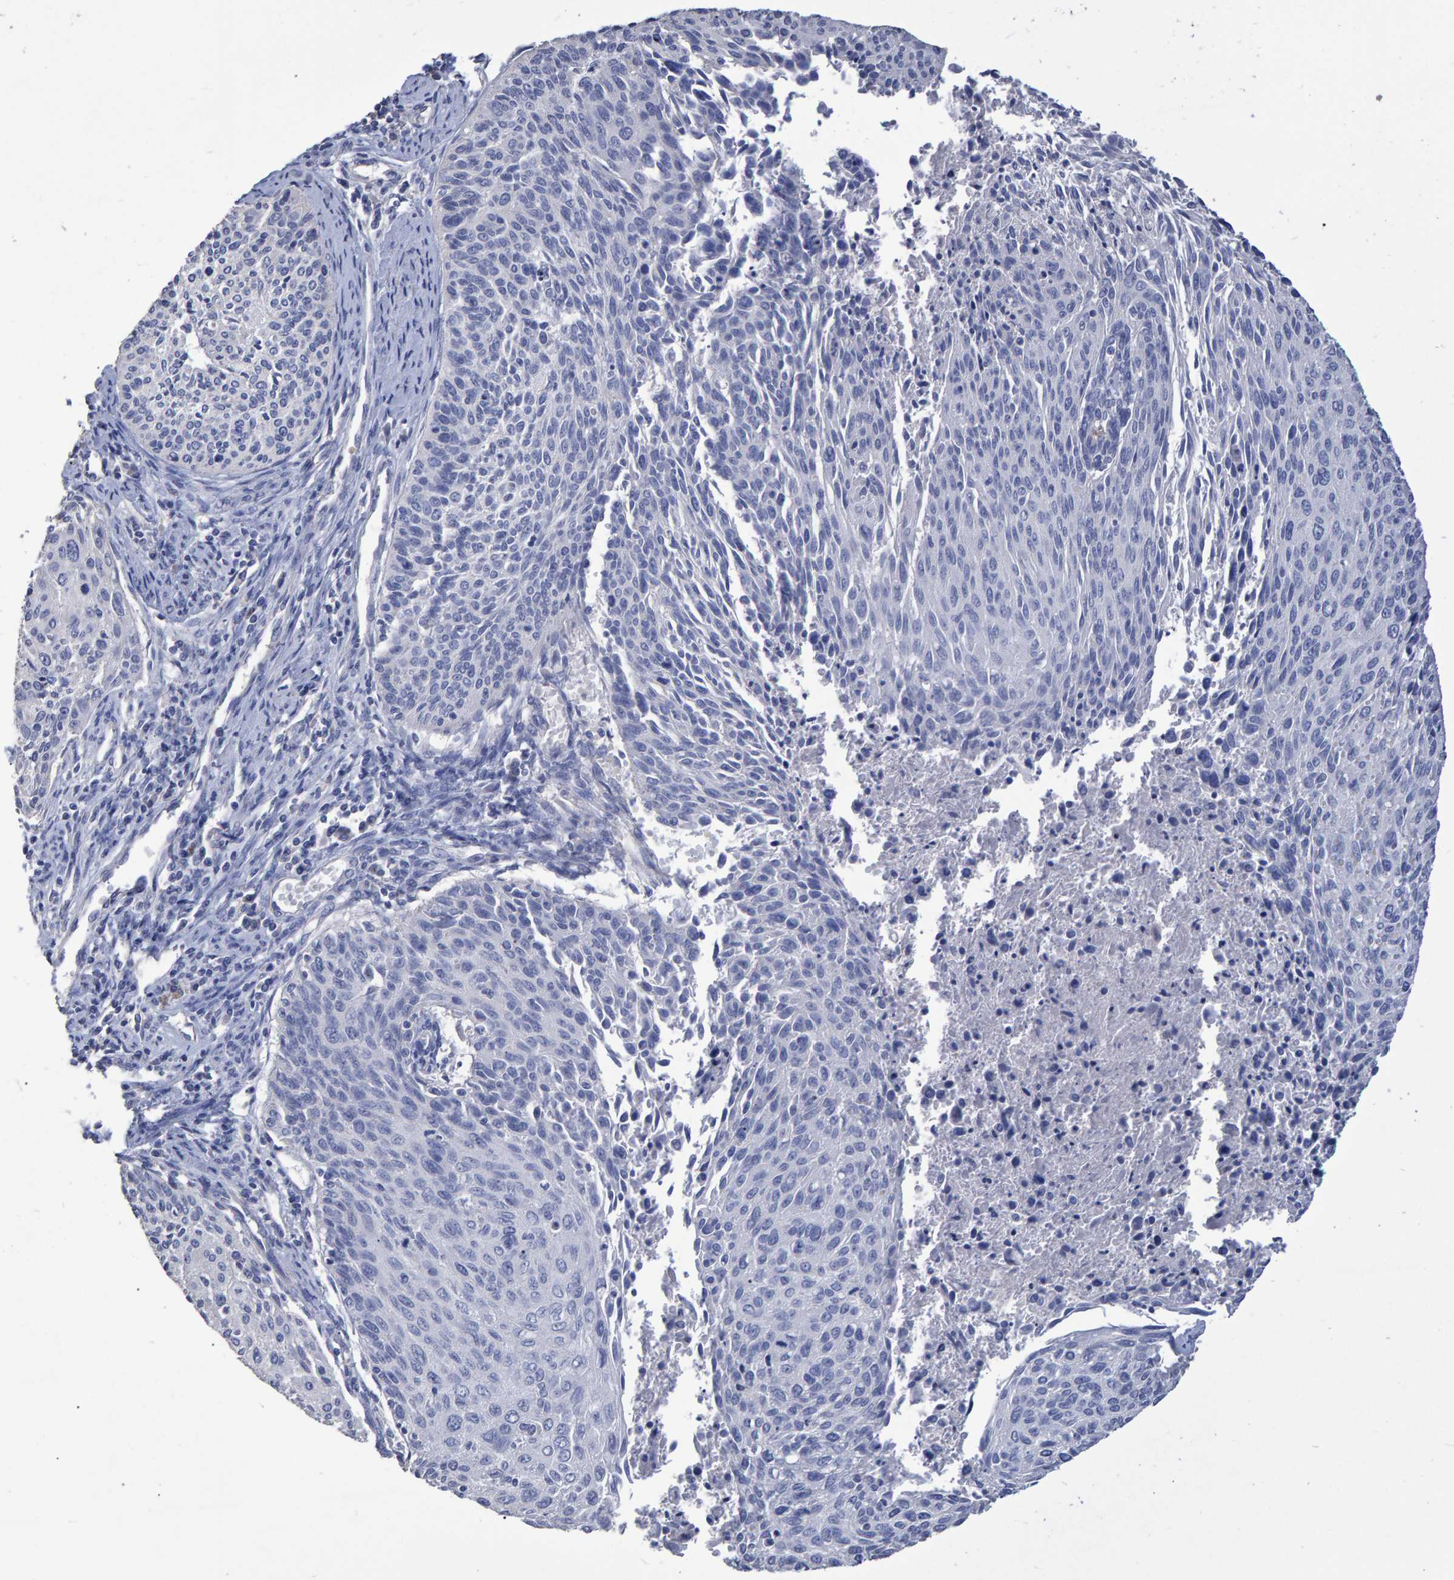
{"staining": {"intensity": "negative", "quantity": "none", "location": "none"}, "tissue": "cervical cancer", "cell_type": "Tumor cells", "image_type": "cancer", "snomed": [{"axis": "morphology", "description": "Squamous cell carcinoma, NOS"}, {"axis": "topography", "description": "Cervix"}], "caption": "This is an immunohistochemistry histopathology image of human cervical cancer (squamous cell carcinoma). There is no expression in tumor cells.", "gene": "HEMGN", "patient": {"sex": "female", "age": 55}}